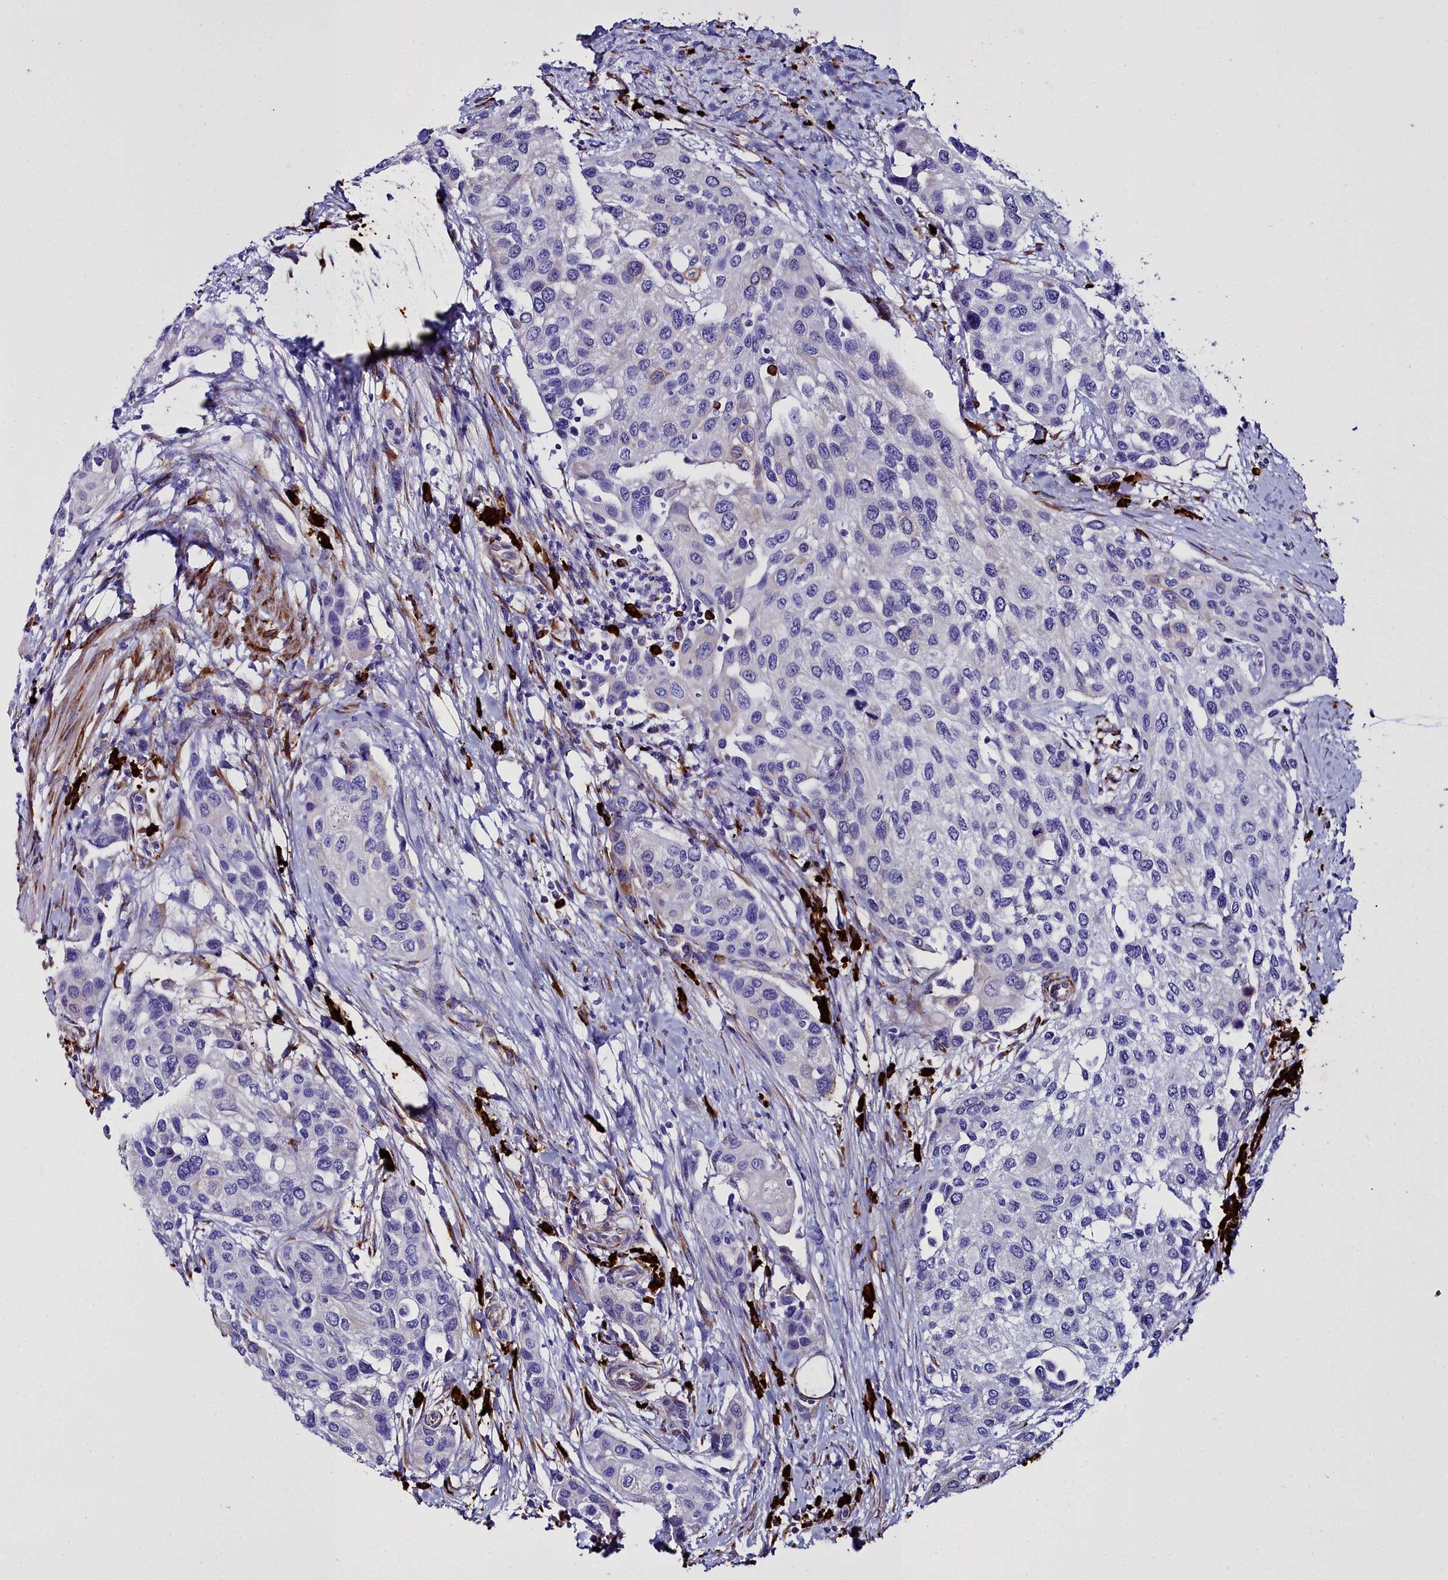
{"staining": {"intensity": "negative", "quantity": "none", "location": "none"}, "tissue": "urothelial cancer", "cell_type": "Tumor cells", "image_type": "cancer", "snomed": [{"axis": "morphology", "description": "Normal tissue, NOS"}, {"axis": "morphology", "description": "Urothelial carcinoma, High grade"}, {"axis": "topography", "description": "Vascular tissue"}, {"axis": "topography", "description": "Urinary bladder"}], "caption": "The IHC photomicrograph has no significant positivity in tumor cells of urothelial carcinoma (high-grade) tissue. The staining was performed using DAB (3,3'-diaminobenzidine) to visualize the protein expression in brown, while the nuclei were stained in blue with hematoxylin (Magnification: 20x).", "gene": "TXNDC5", "patient": {"sex": "female", "age": 56}}